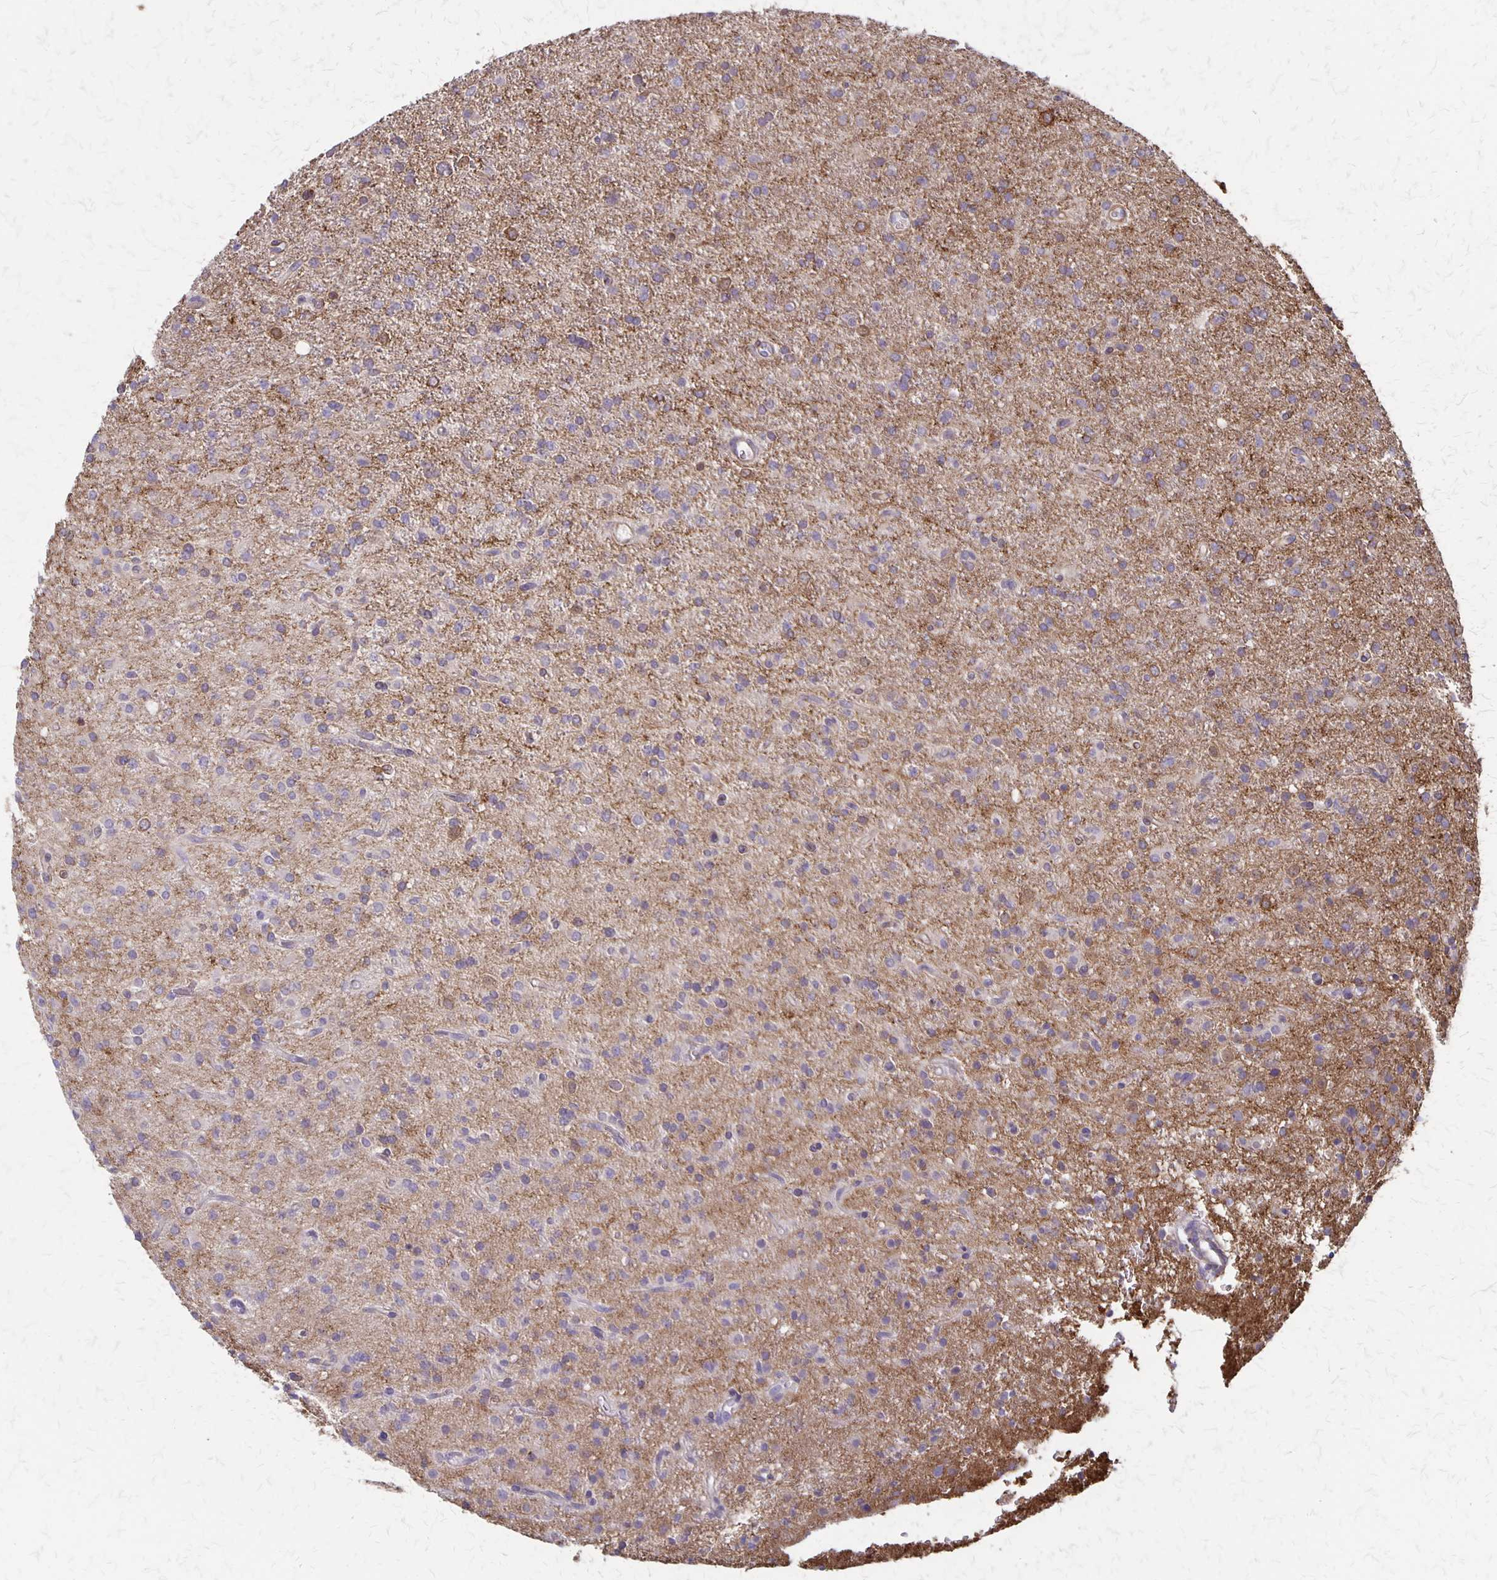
{"staining": {"intensity": "moderate", "quantity": "<25%", "location": "cytoplasmic/membranous"}, "tissue": "glioma", "cell_type": "Tumor cells", "image_type": "cancer", "snomed": [{"axis": "morphology", "description": "Glioma, malignant, Low grade"}, {"axis": "topography", "description": "Brain"}], "caption": "Protein staining reveals moderate cytoplasmic/membranous positivity in about <25% of tumor cells in malignant glioma (low-grade).", "gene": "SEPTIN5", "patient": {"sex": "female", "age": 33}}